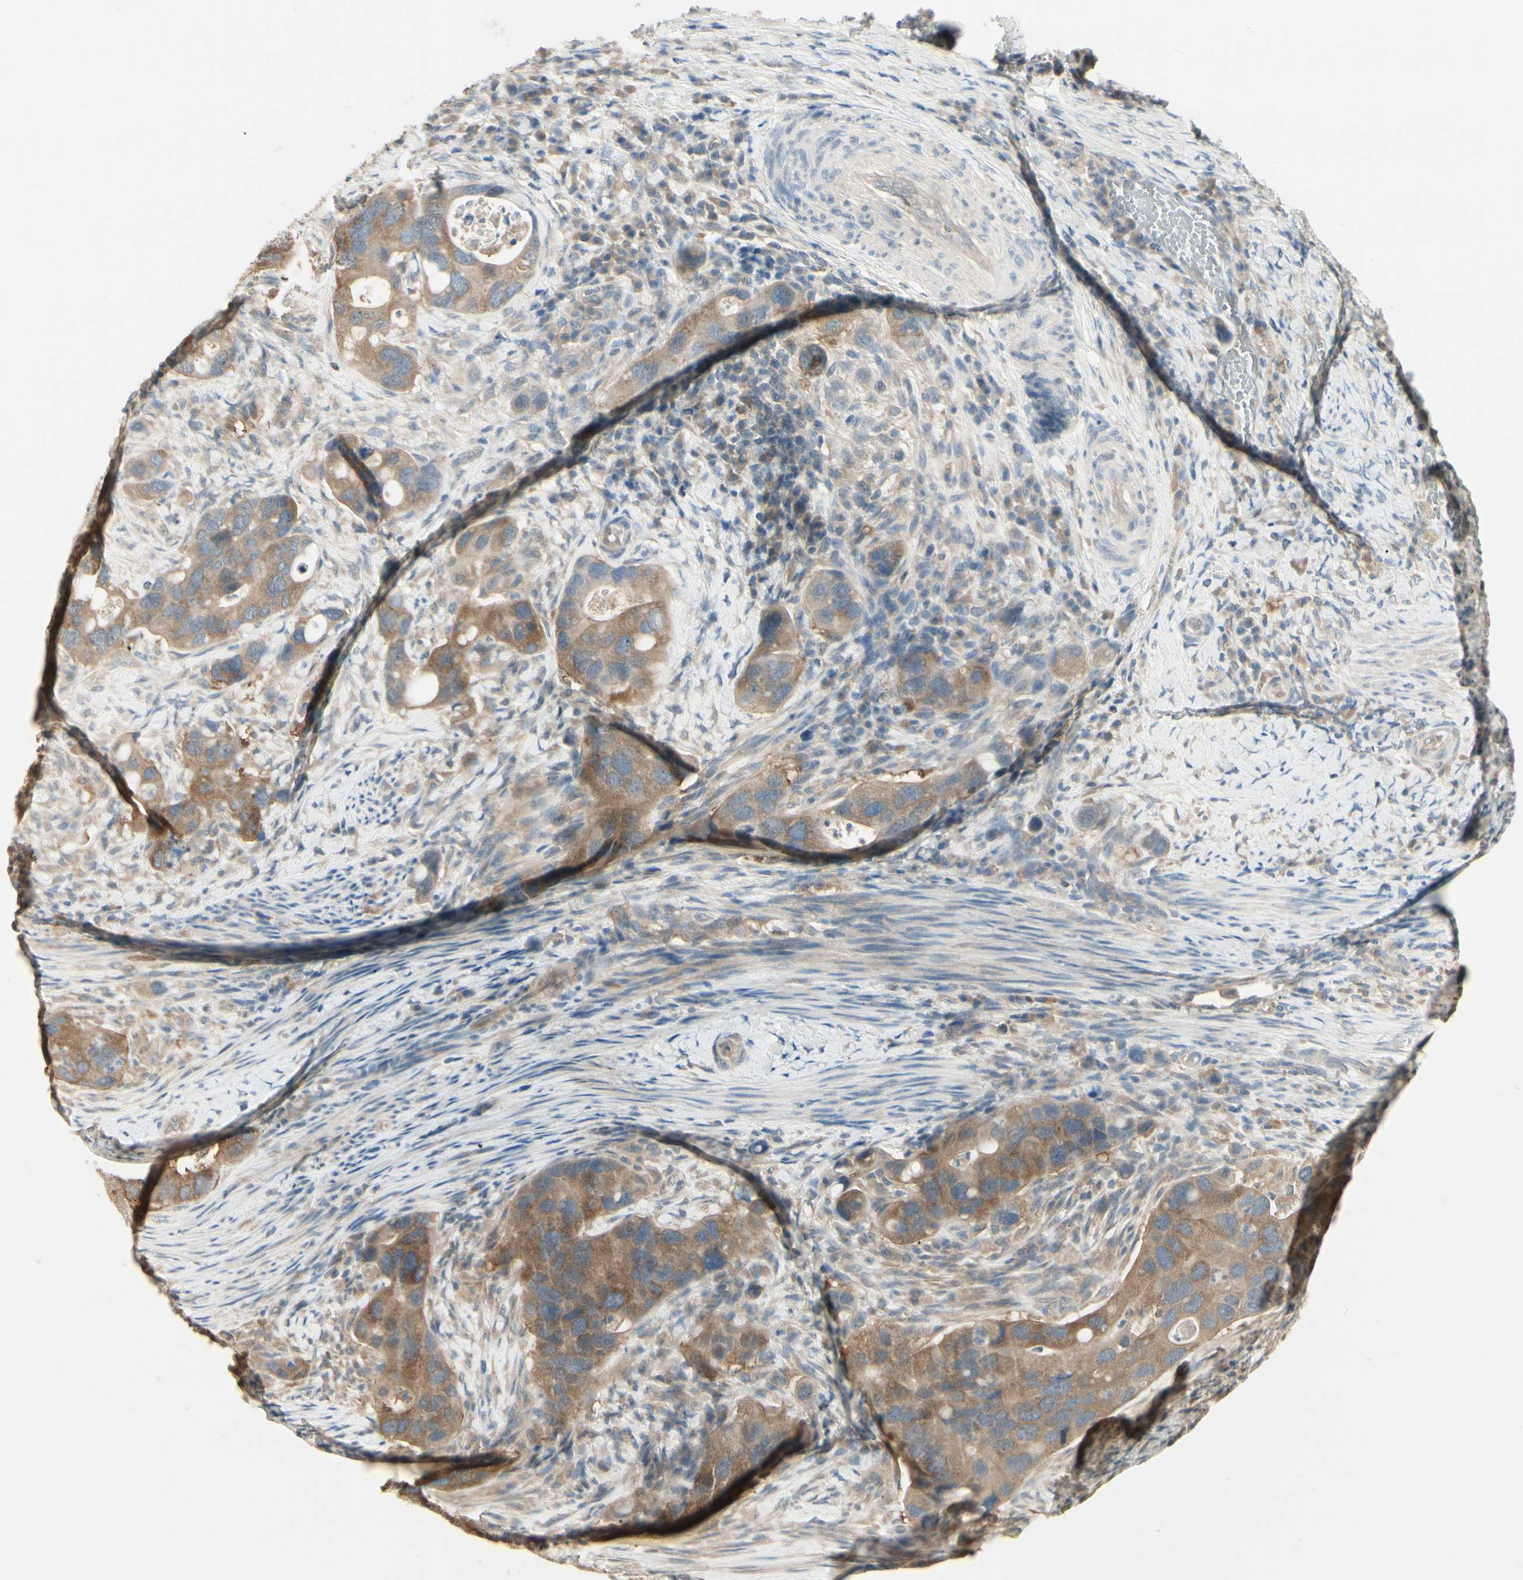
{"staining": {"intensity": "moderate", "quantity": ">75%", "location": "cytoplasmic/membranous"}, "tissue": "colorectal cancer", "cell_type": "Tumor cells", "image_type": "cancer", "snomed": [{"axis": "morphology", "description": "Adenocarcinoma, NOS"}, {"axis": "topography", "description": "Rectum"}], "caption": "The histopathology image reveals staining of colorectal cancer (adenocarcinoma), revealing moderate cytoplasmic/membranous protein positivity (brown color) within tumor cells. Immunohistochemistry stains the protein in brown and the nuclei are stained blue.", "gene": "CCT7", "patient": {"sex": "female", "age": 57}}